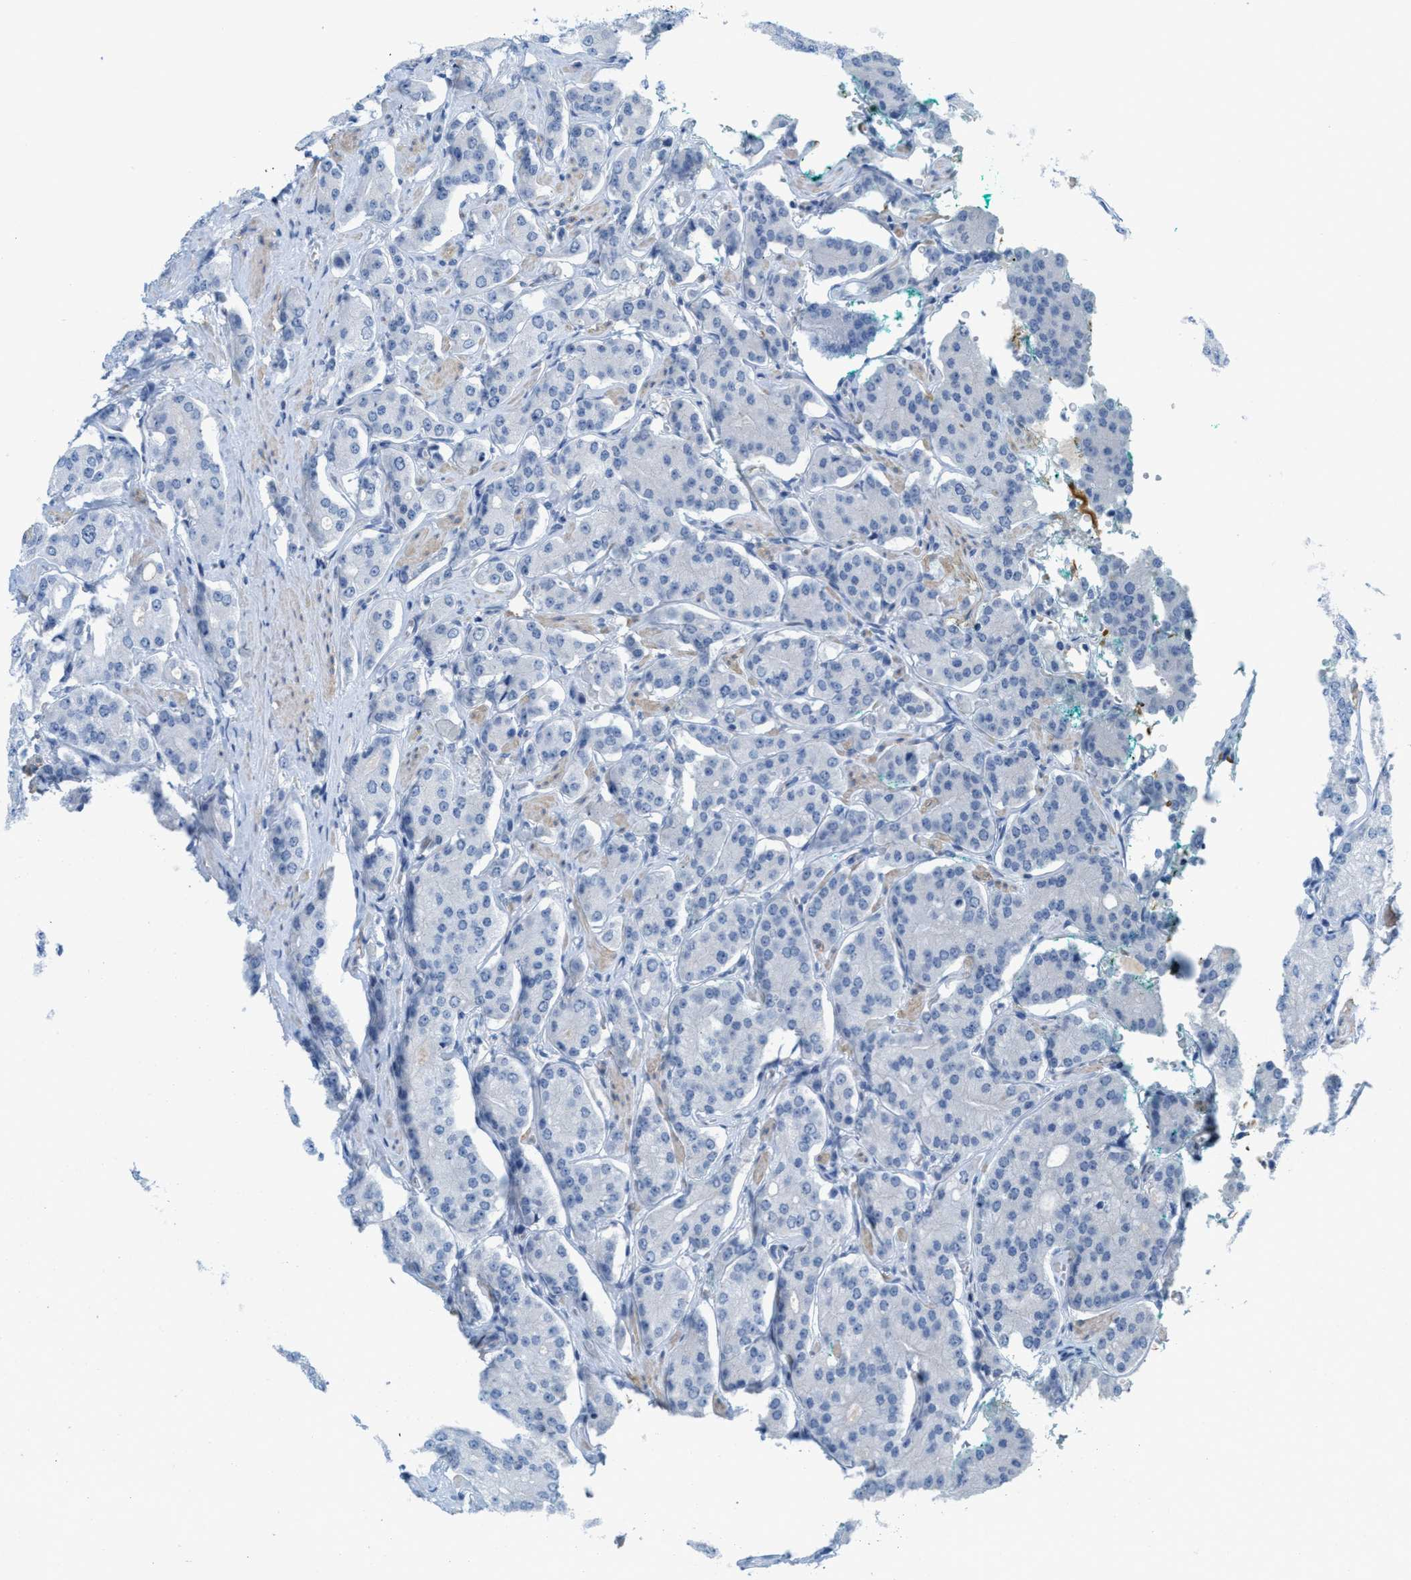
{"staining": {"intensity": "negative", "quantity": "none", "location": "none"}, "tissue": "prostate cancer", "cell_type": "Tumor cells", "image_type": "cancer", "snomed": [{"axis": "morphology", "description": "Adenocarcinoma, Low grade"}, {"axis": "topography", "description": "Prostate"}], "caption": "Human low-grade adenocarcinoma (prostate) stained for a protein using immunohistochemistry displays no expression in tumor cells.", "gene": "CPA2", "patient": {"sex": "male", "age": 69}}